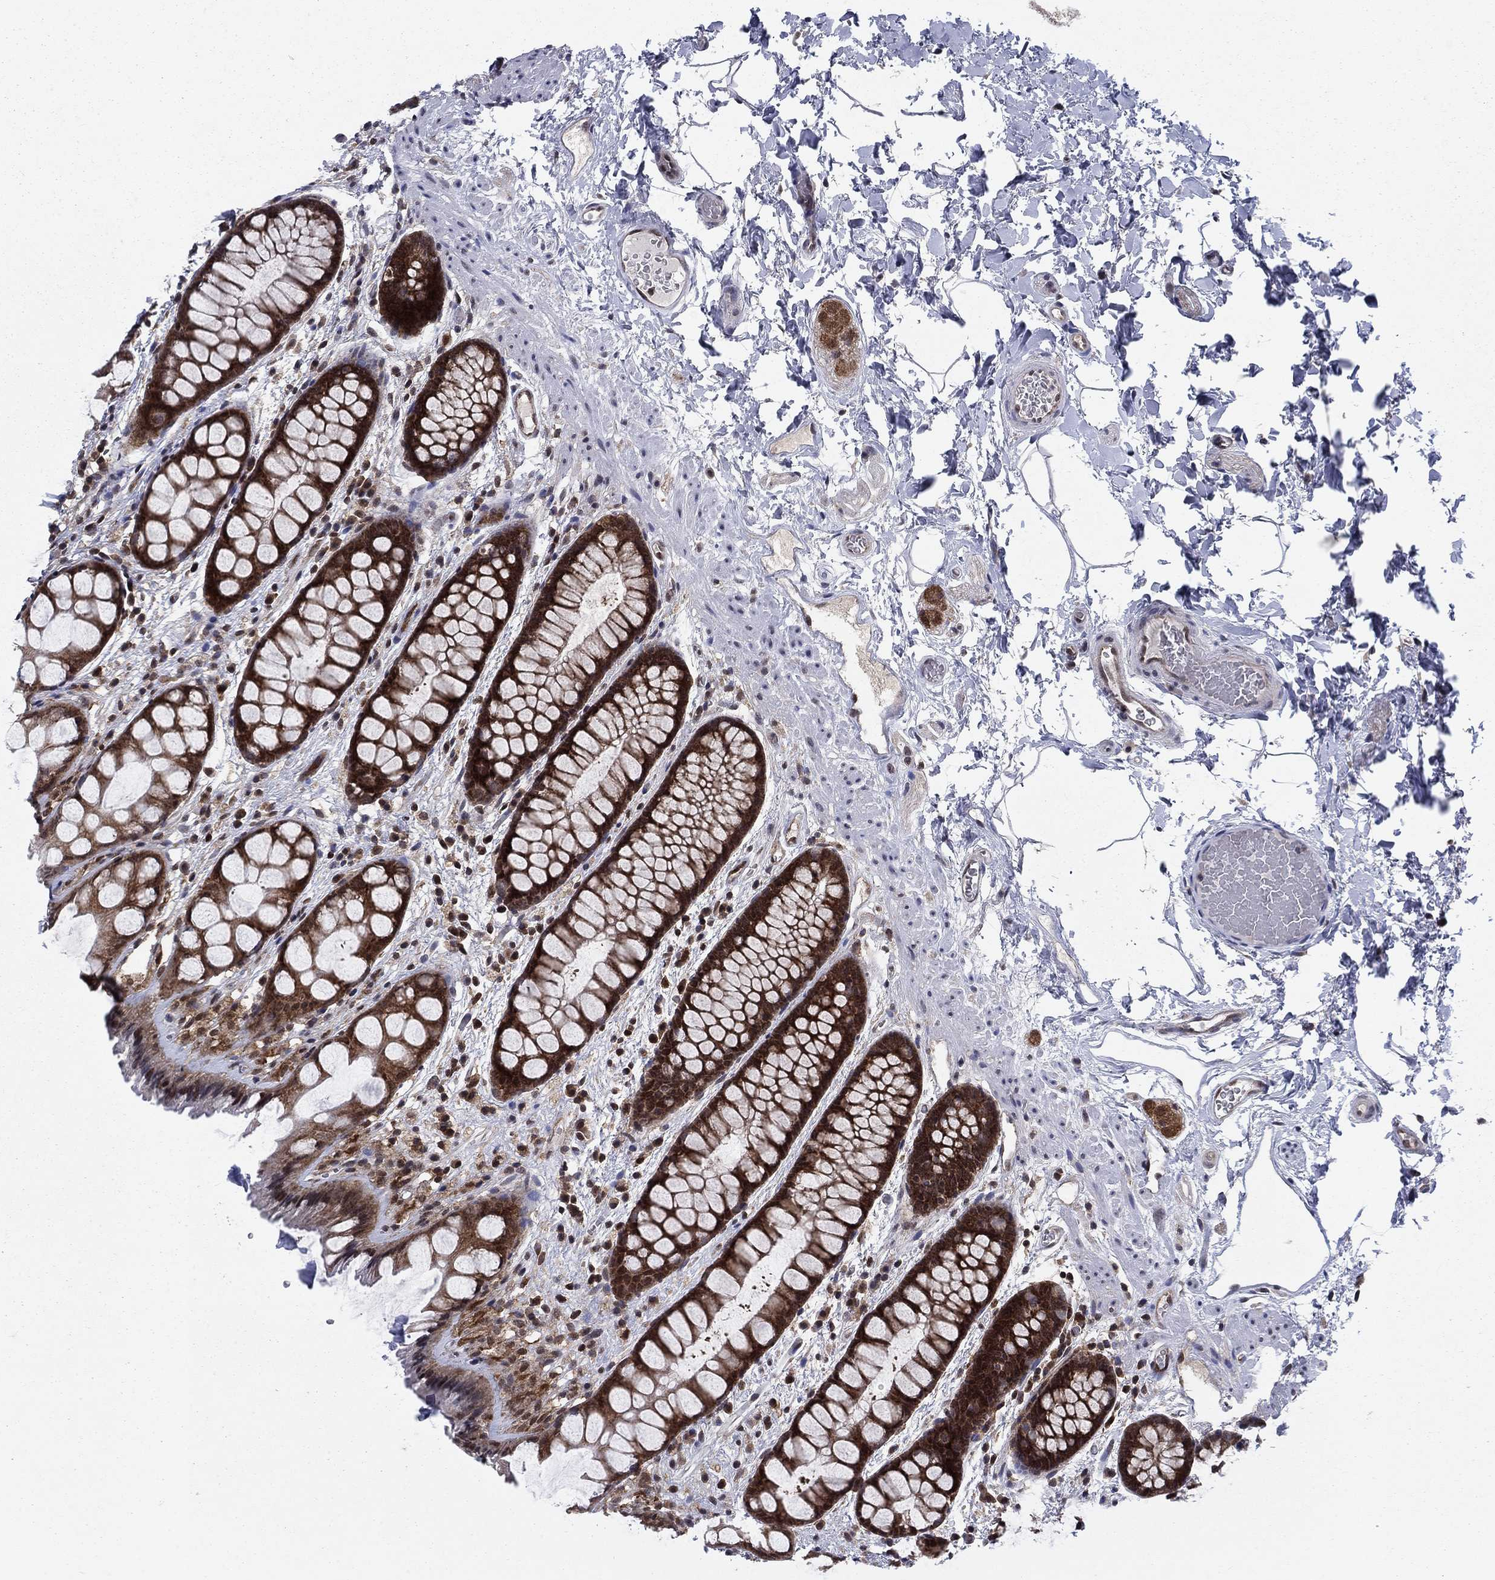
{"staining": {"intensity": "strong", "quantity": ">75%", "location": "cytoplasmic/membranous"}, "tissue": "rectum", "cell_type": "Glandular cells", "image_type": "normal", "snomed": [{"axis": "morphology", "description": "Normal tissue, NOS"}, {"axis": "topography", "description": "Rectum"}], "caption": "IHC photomicrograph of normal rectum stained for a protein (brown), which displays high levels of strong cytoplasmic/membranous expression in about >75% of glandular cells.", "gene": "DNAJA1", "patient": {"sex": "female", "age": 62}}